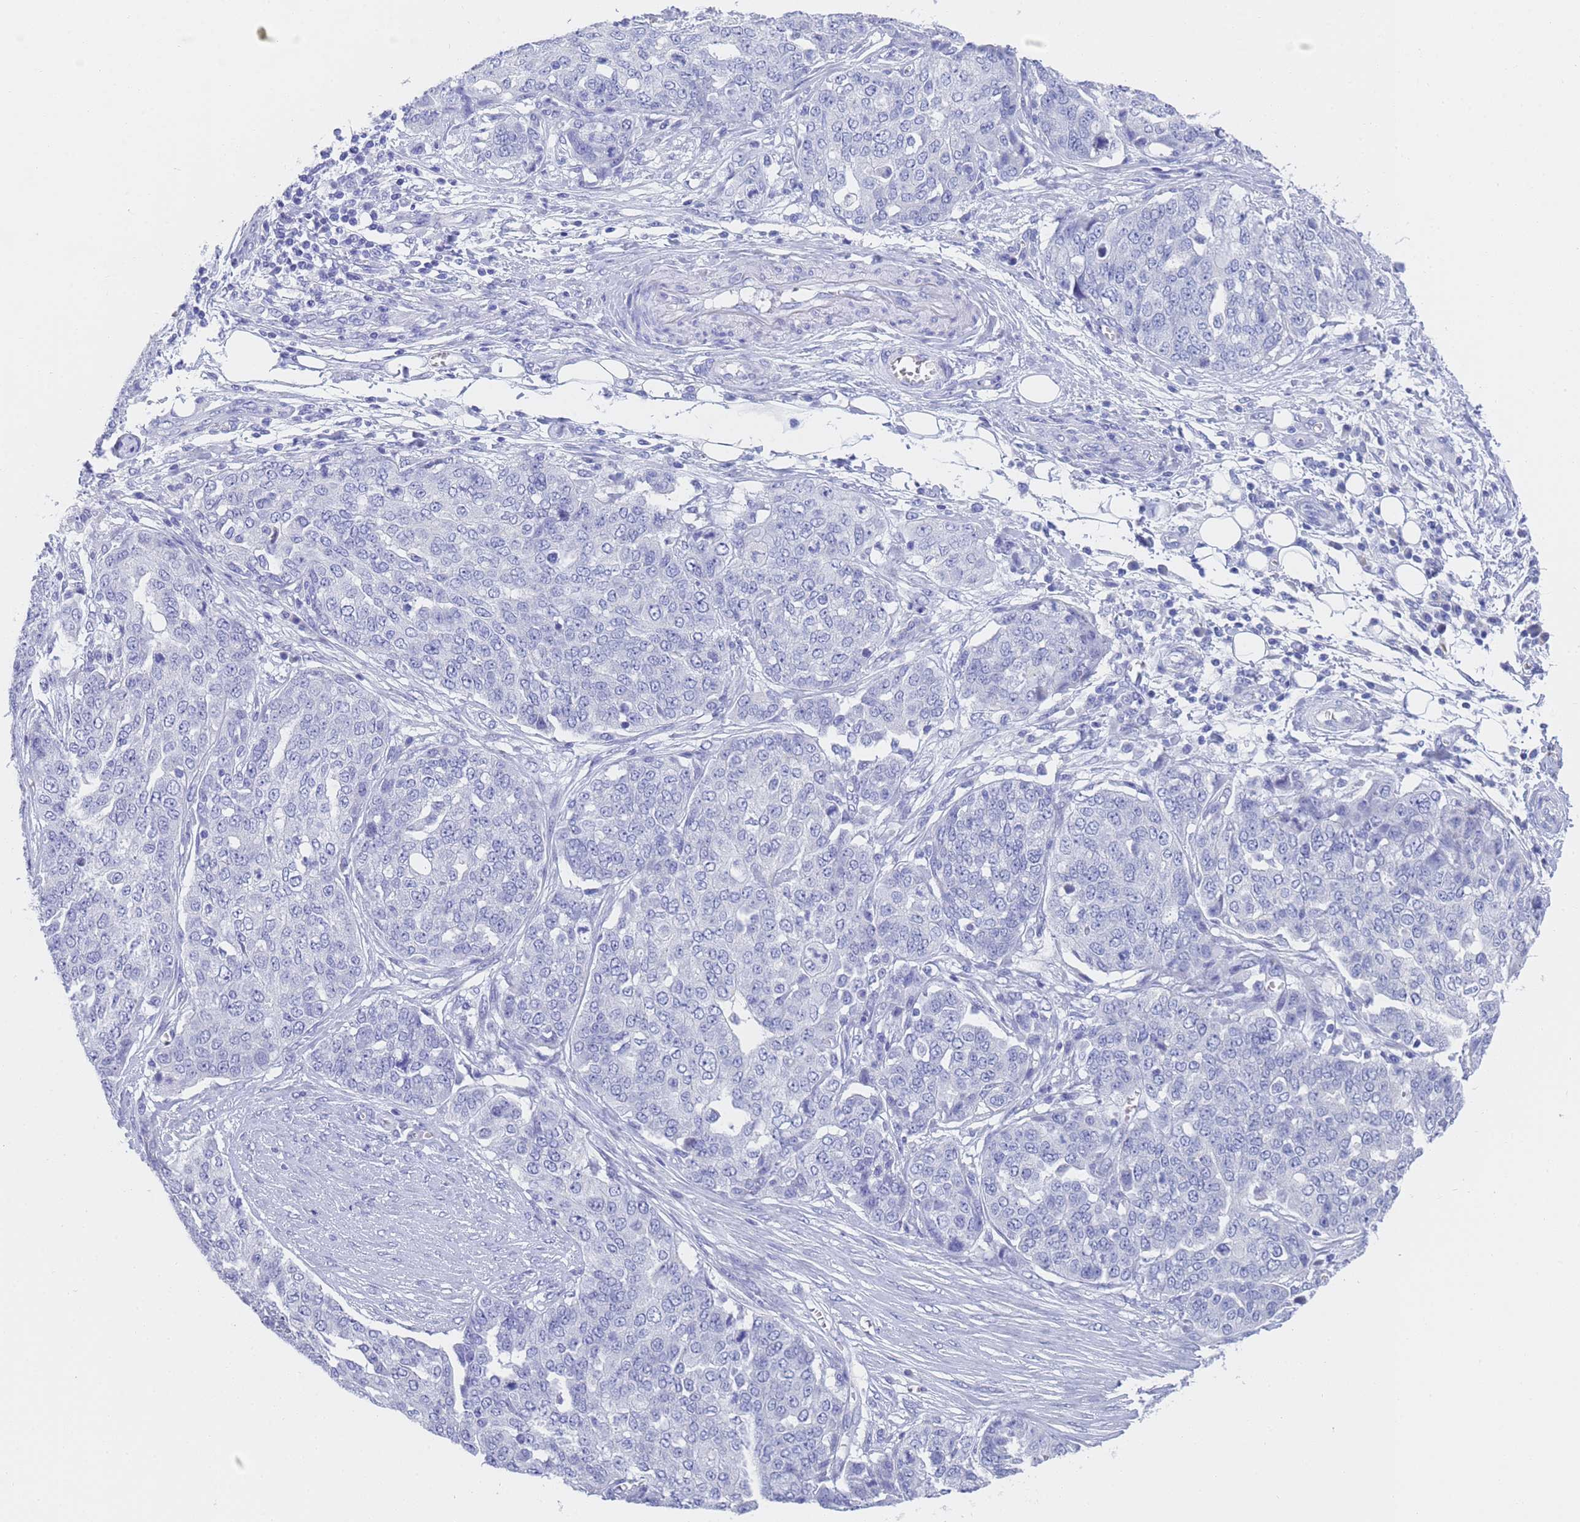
{"staining": {"intensity": "negative", "quantity": "none", "location": "none"}, "tissue": "ovarian cancer", "cell_type": "Tumor cells", "image_type": "cancer", "snomed": [{"axis": "morphology", "description": "Cystadenocarcinoma, serous, NOS"}, {"axis": "topography", "description": "Soft tissue"}, {"axis": "topography", "description": "Ovary"}], "caption": "Tumor cells show no significant expression in ovarian serous cystadenocarcinoma.", "gene": "STATH", "patient": {"sex": "female", "age": 57}}